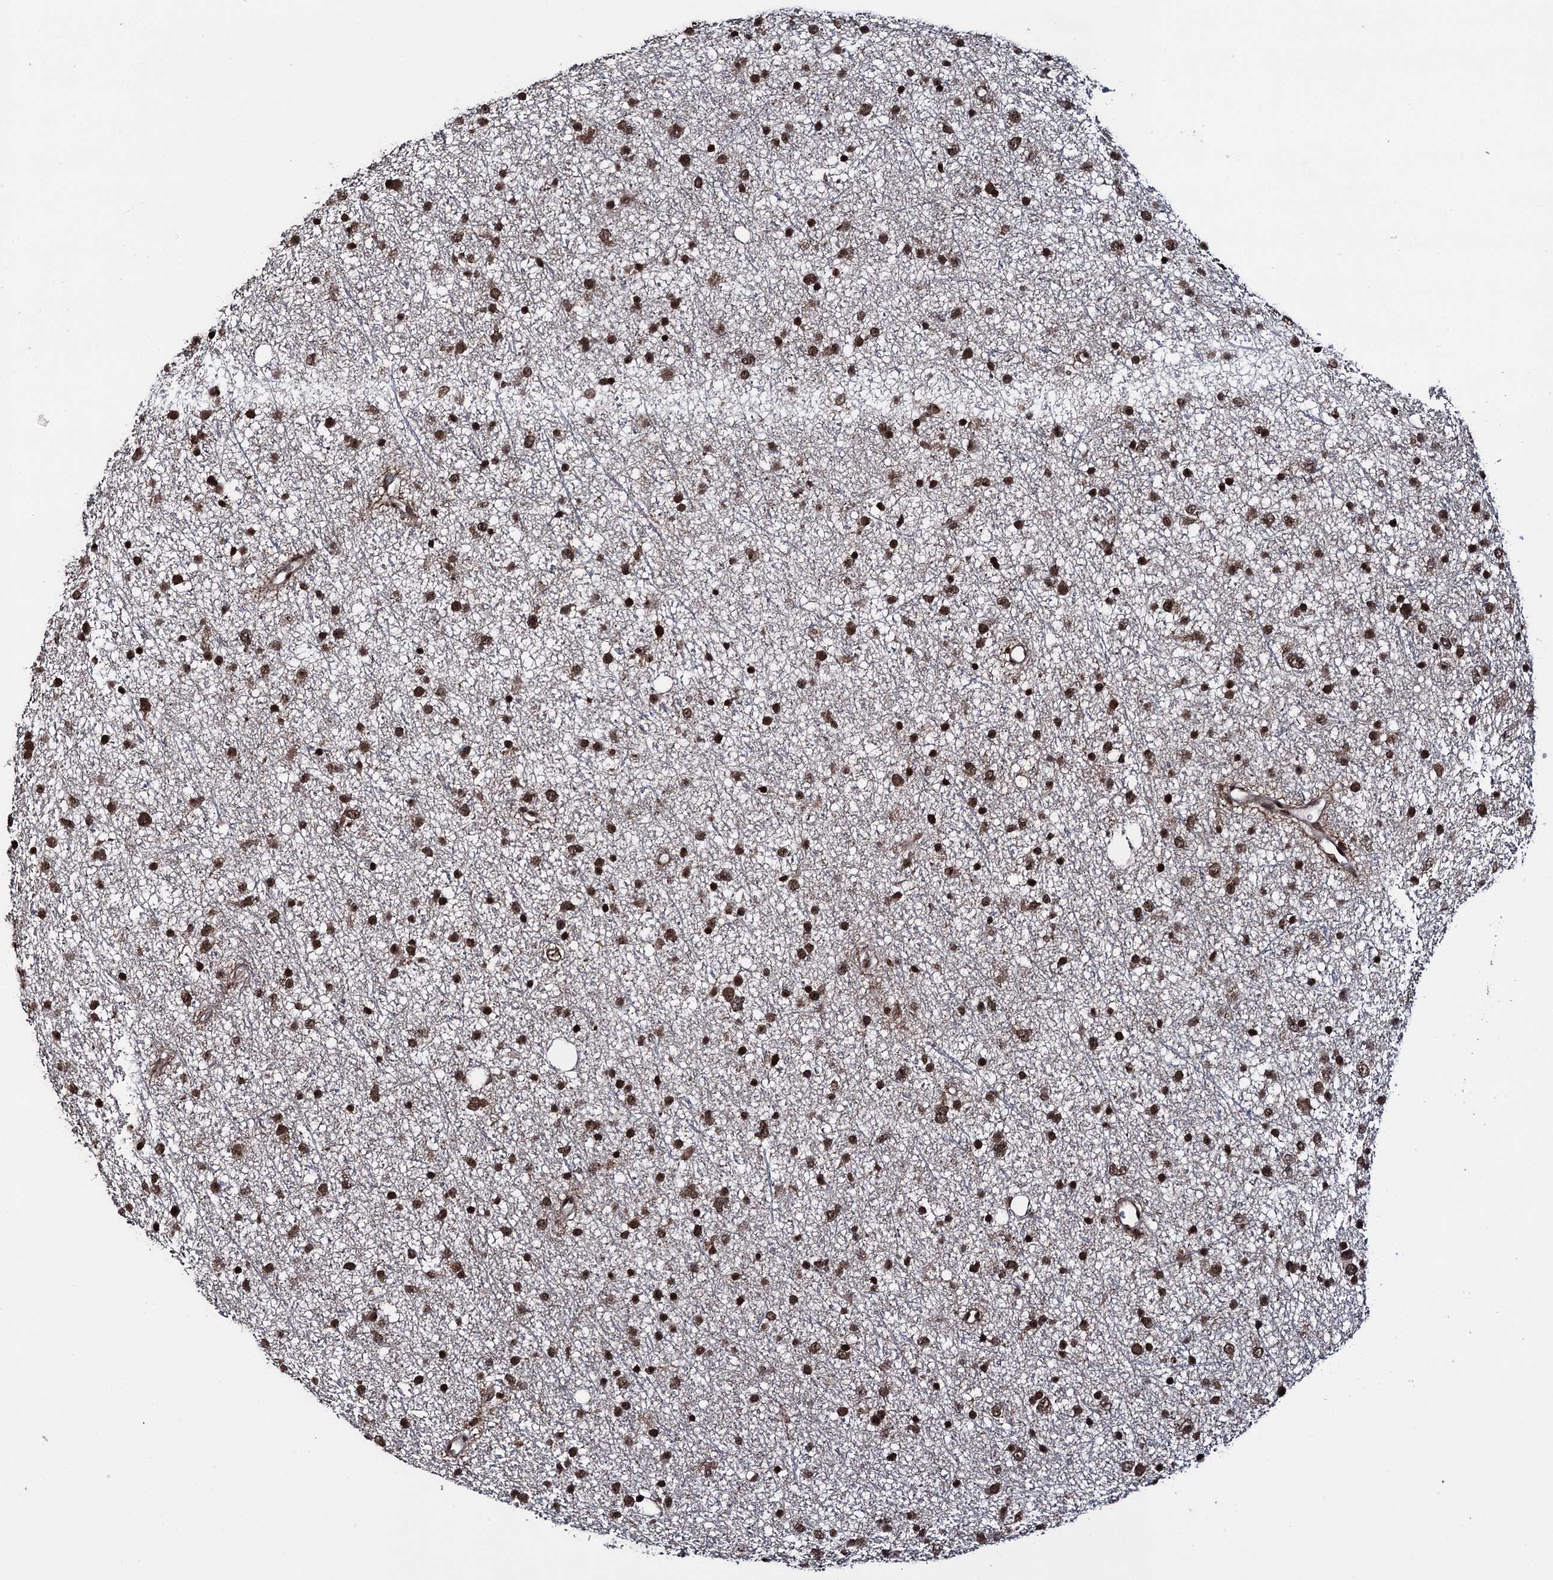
{"staining": {"intensity": "strong", "quantity": ">75%", "location": "nuclear"}, "tissue": "glioma", "cell_type": "Tumor cells", "image_type": "cancer", "snomed": [{"axis": "morphology", "description": "Glioma, malignant, Low grade"}, {"axis": "topography", "description": "Cerebral cortex"}], "caption": "High-magnification brightfield microscopy of glioma stained with DAB (3,3'-diaminobenzidine) (brown) and counterstained with hematoxylin (blue). tumor cells exhibit strong nuclear staining is identified in about>75% of cells. (Brightfield microscopy of DAB IHC at high magnification).", "gene": "ZNF169", "patient": {"sex": "female", "age": 39}}